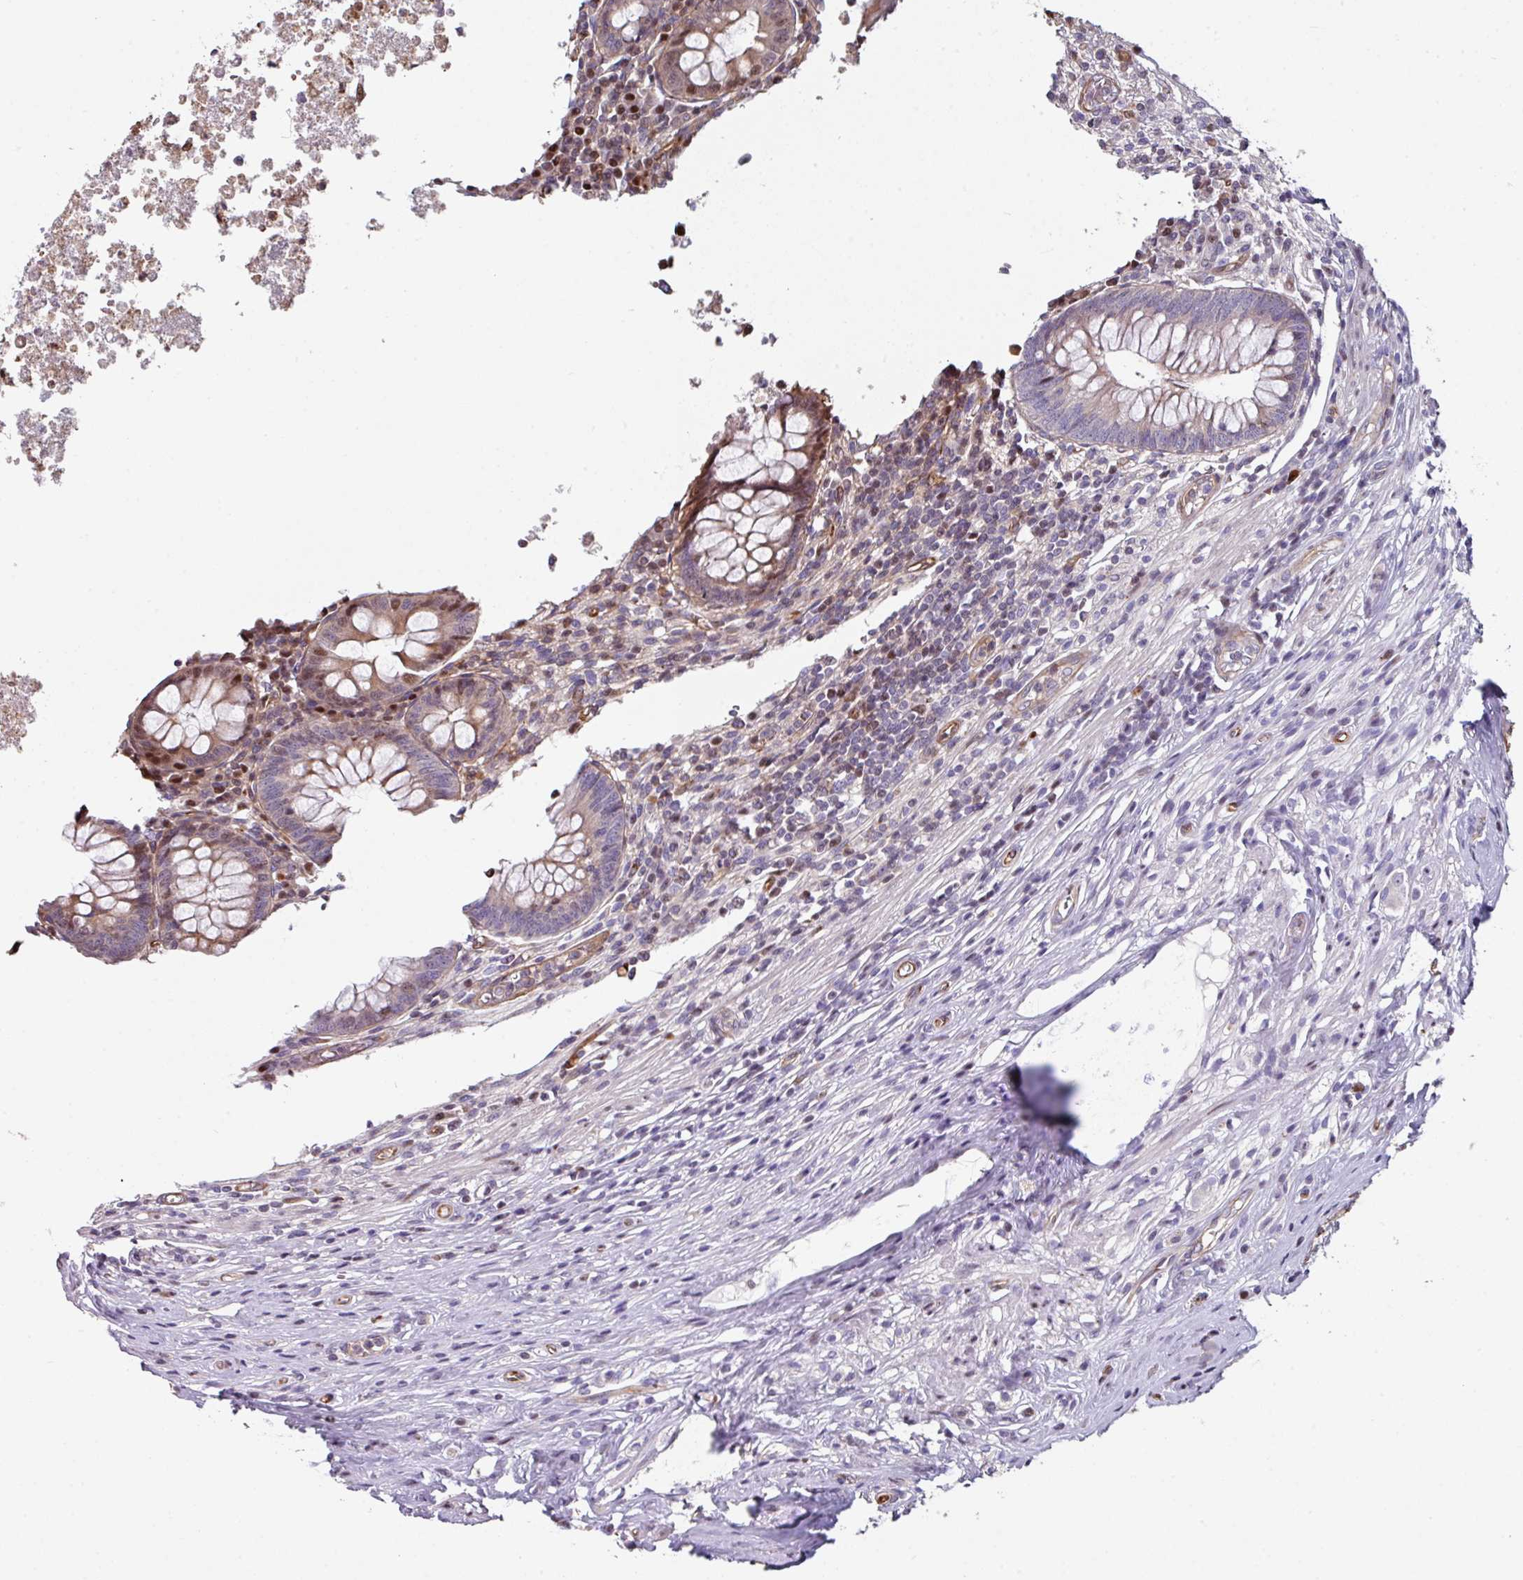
{"staining": {"intensity": "moderate", "quantity": "<25%", "location": "cytoplasmic/membranous,nuclear"}, "tissue": "appendix", "cell_type": "Glandular cells", "image_type": "normal", "snomed": [{"axis": "morphology", "description": "Normal tissue, NOS"}, {"axis": "topography", "description": "Appendix"}], "caption": "About <25% of glandular cells in normal human appendix exhibit moderate cytoplasmic/membranous,nuclear protein positivity as visualized by brown immunohistochemical staining.", "gene": "ANO9", "patient": {"sex": "male", "age": 83}}